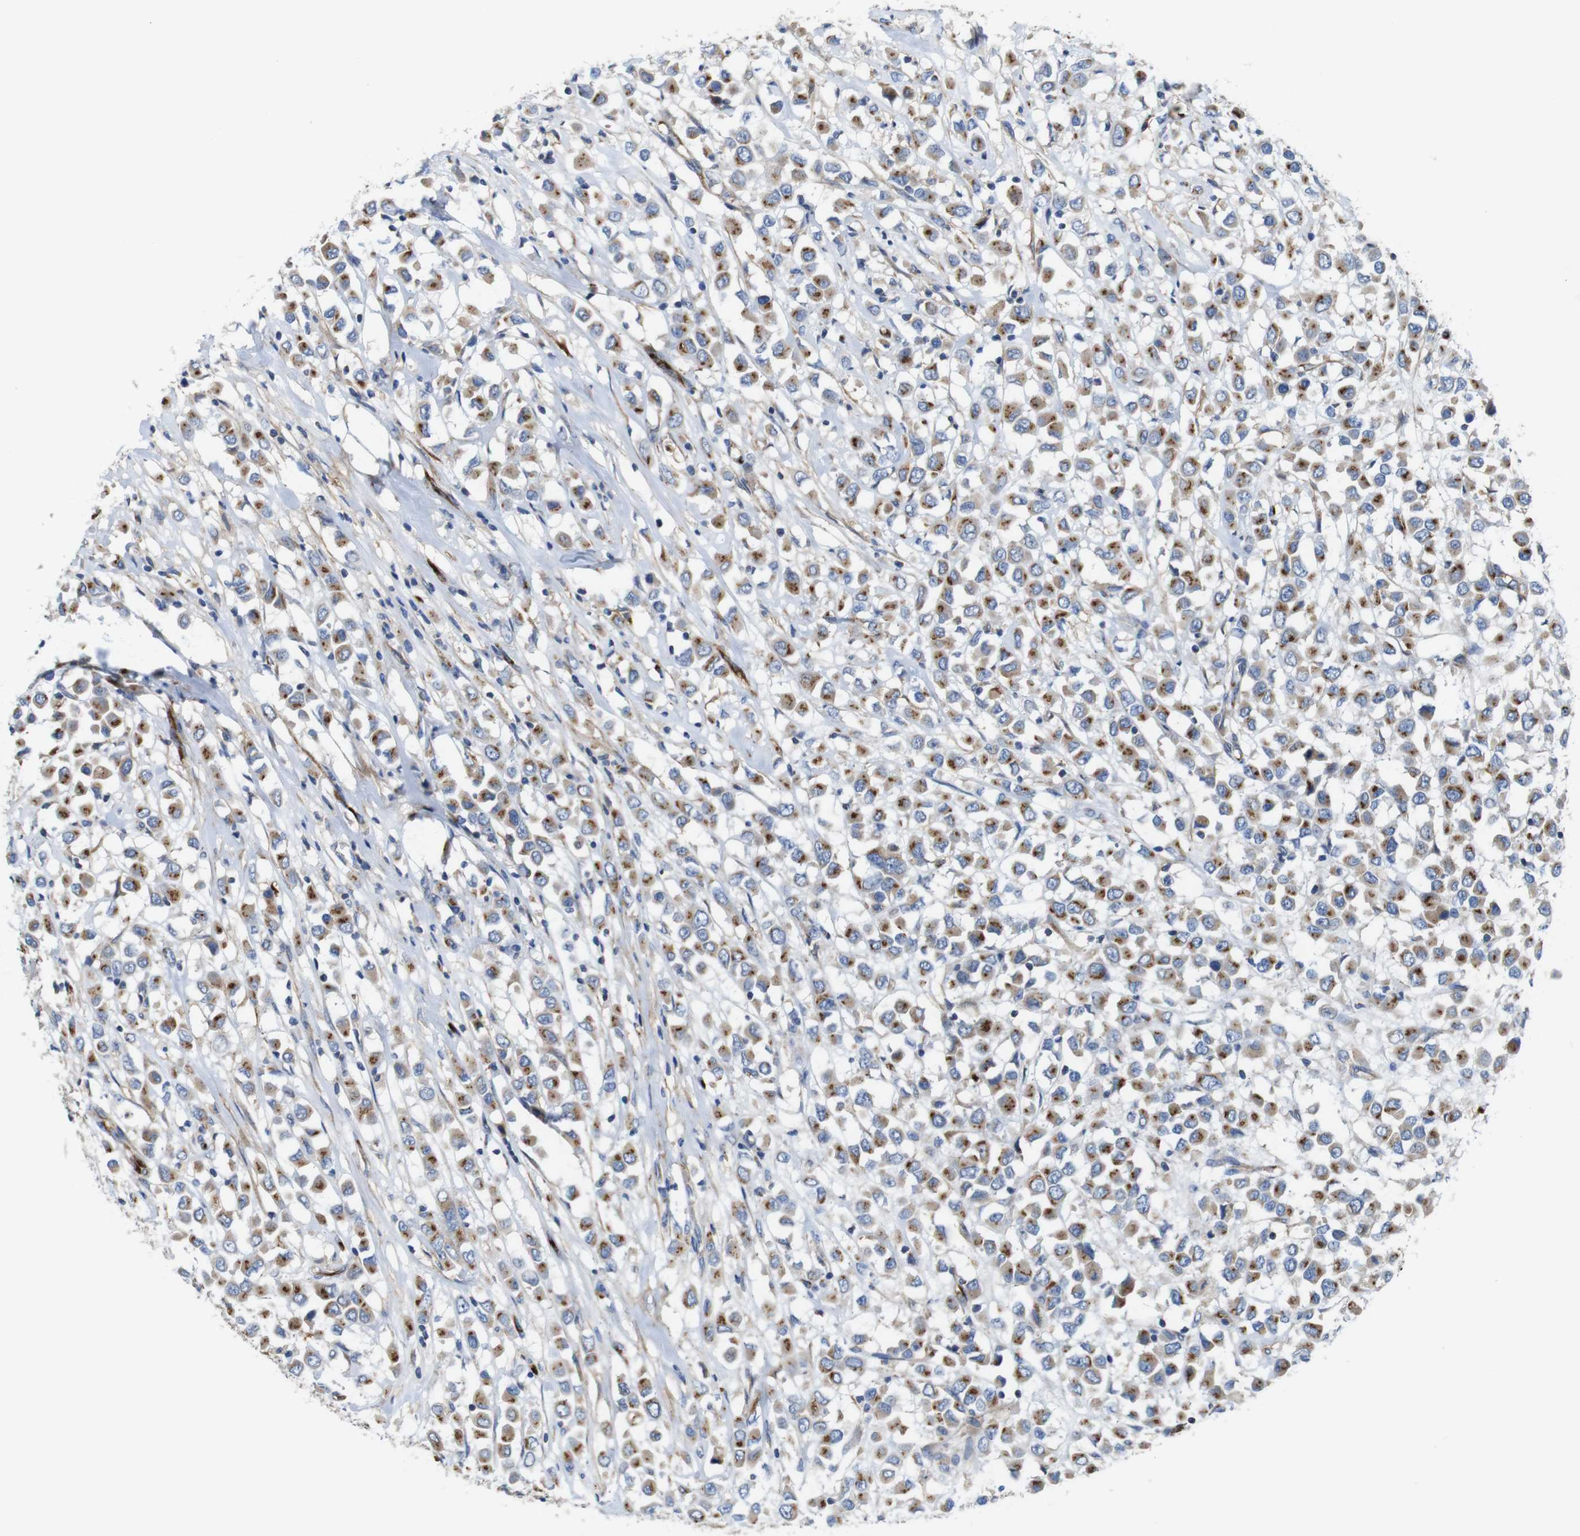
{"staining": {"intensity": "moderate", "quantity": ">75%", "location": "cytoplasmic/membranous"}, "tissue": "breast cancer", "cell_type": "Tumor cells", "image_type": "cancer", "snomed": [{"axis": "morphology", "description": "Duct carcinoma"}, {"axis": "topography", "description": "Breast"}], "caption": "There is medium levels of moderate cytoplasmic/membranous expression in tumor cells of breast cancer (invasive ductal carcinoma), as demonstrated by immunohistochemical staining (brown color).", "gene": "EFCAB14", "patient": {"sex": "female", "age": 61}}